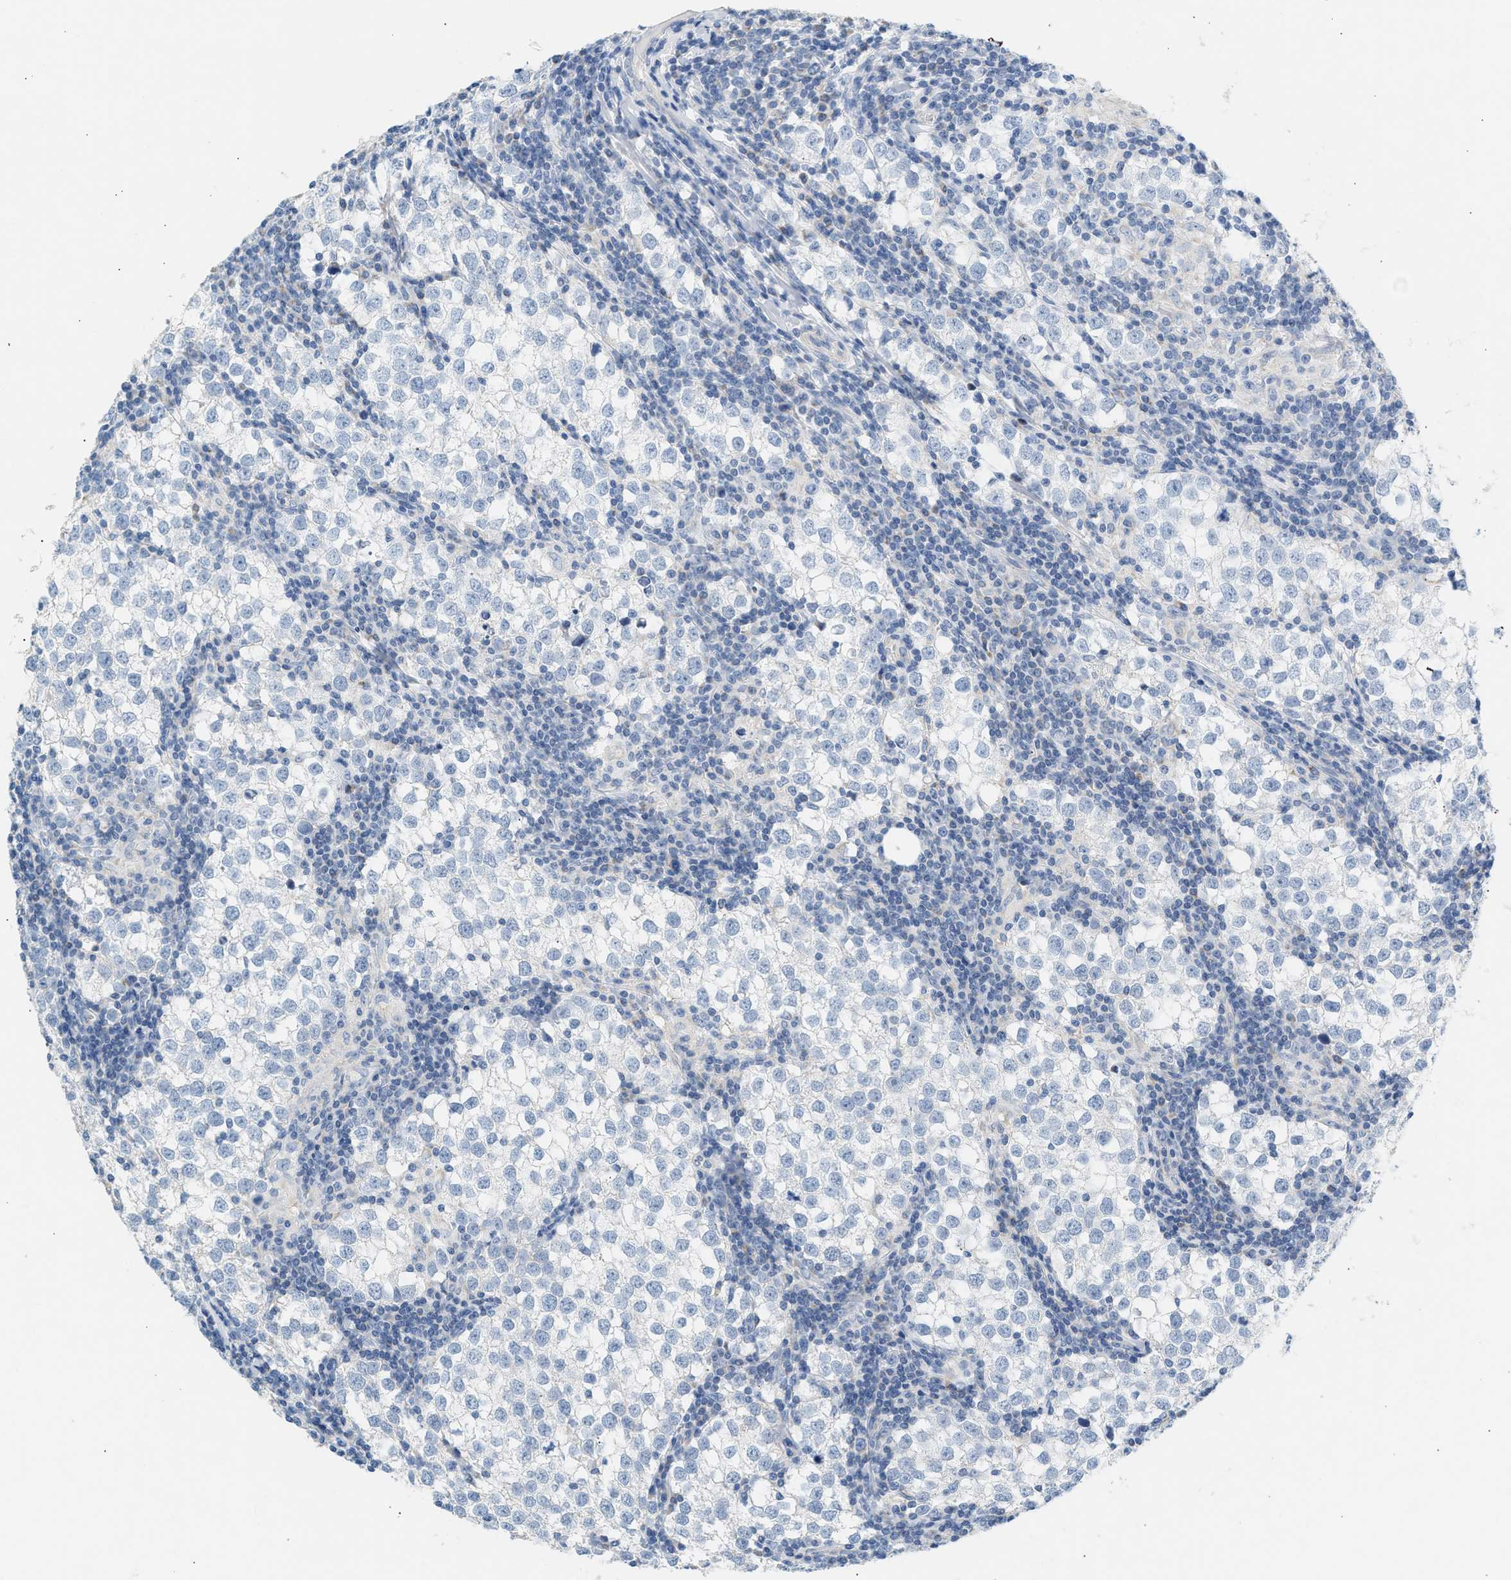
{"staining": {"intensity": "negative", "quantity": "none", "location": "none"}, "tissue": "testis cancer", "cell_type": "Tumor cells", "image_type": "cancer", "snomed": [{"axis": "morphology", "description": "Seminoma, NOS"}, {"axis": "morphology", "description": "Carcinoma, Embryonal, NOS"}, {"axis": "topography", "description": "Testis"}], "caption": "This is an immunohistochemistry micrograph of testis cancer (seminoma). There is no staining in tumor cells.", "gene": "NDUFS8", "patient": {"sex": "male", "age": 36}}